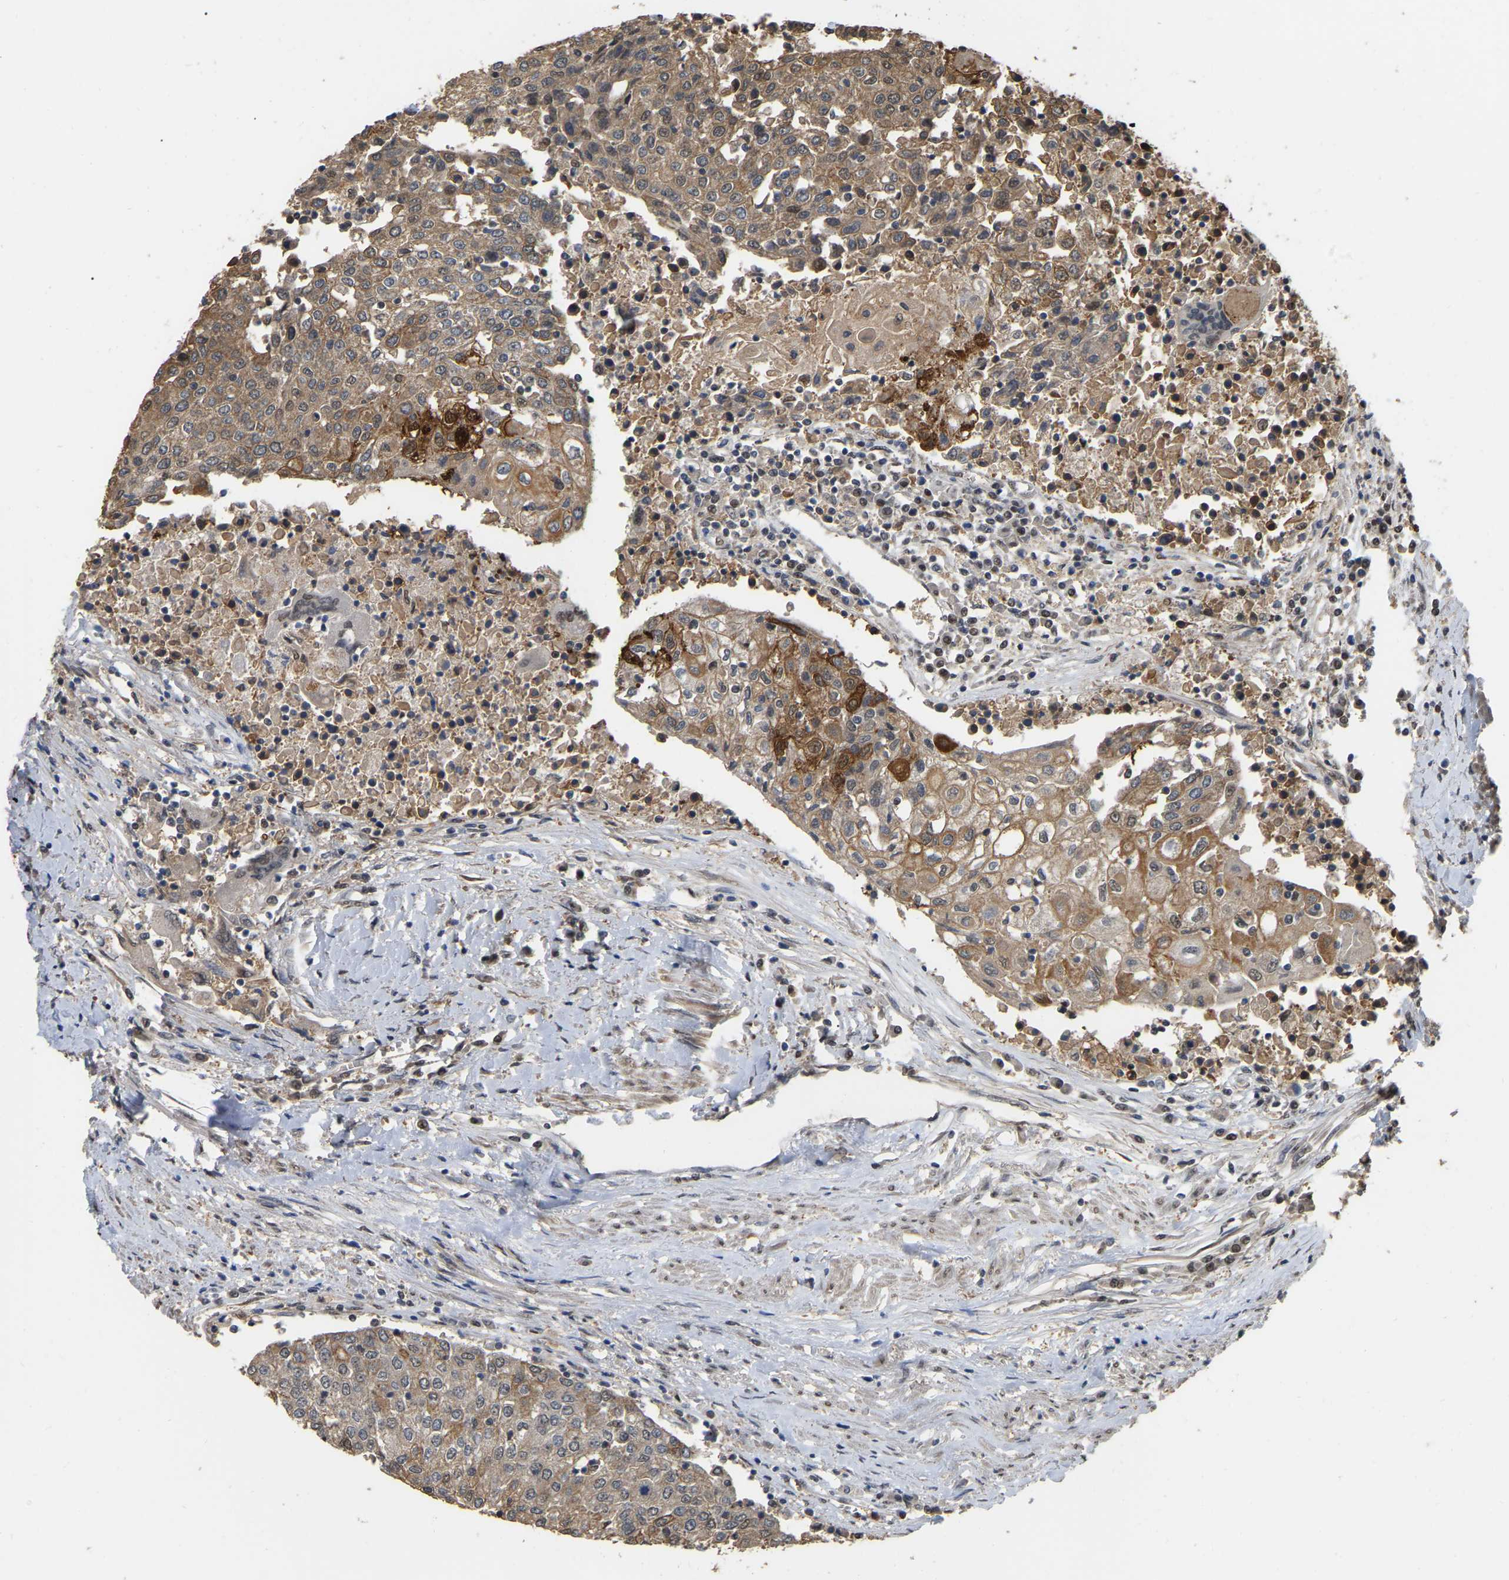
{"staining": {"intensity": "moderate", "quantity": ">75%", "location": "cytoplasmic/membranous"}, "tissue": "urothelial cancer", "cell_type": "Tumor cells", "image_type": "cancer", "snomed": [{"axis": "morphology", "description": "Urothelial carcinoma, High grade"}, {"axis": "topography", "description": "Urinary bladder"}], "caption": "This photomicrograph reveals IHC staining of urothelial carcinoma (high-grade), with medium moderate cytoplasmic/membranous expression in approximately >75% of tumor cells.", "gene": "FAM219A", "patient": {"sex": "female", "age": 85}}